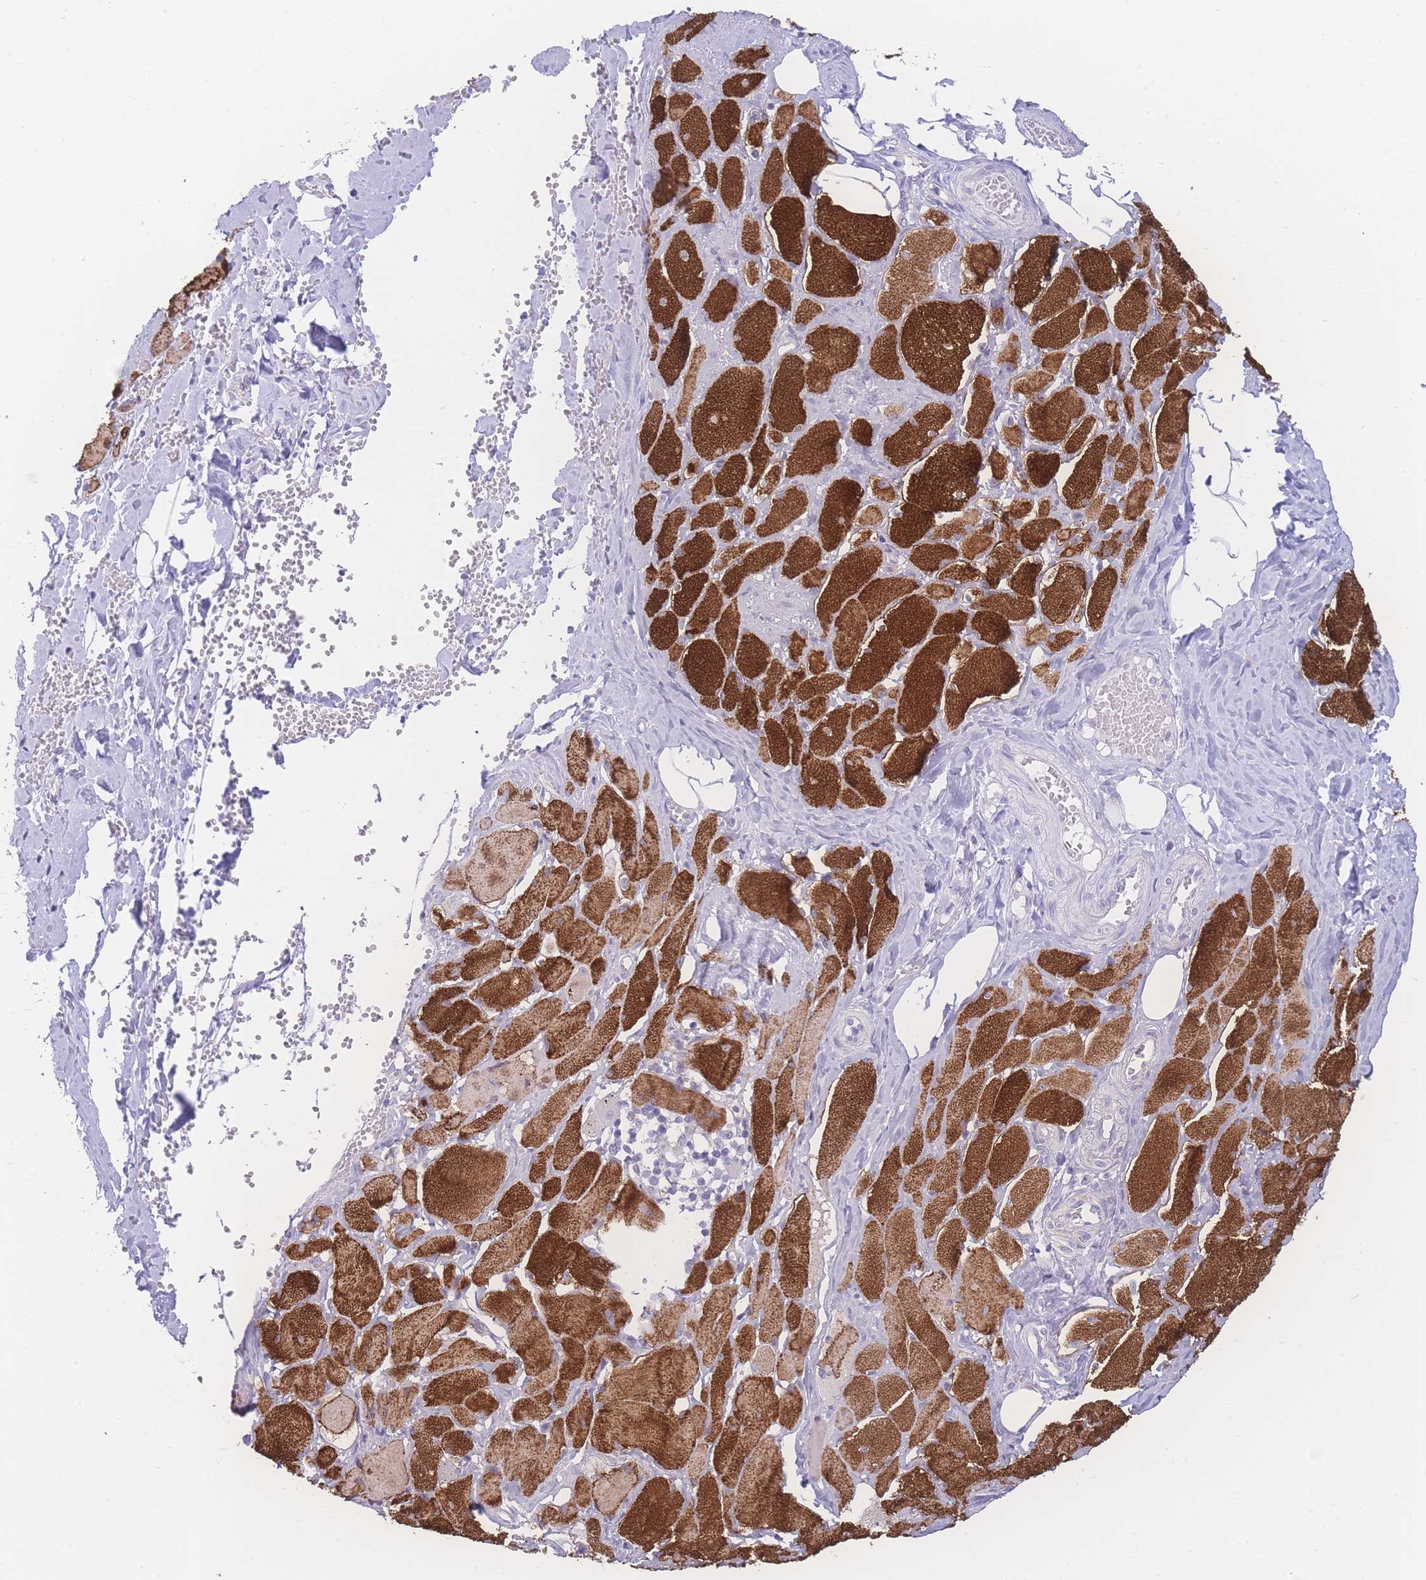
{"staining": {"intensity": "strong", "quantity": ">75%", "location": "cytoplasmic/membranous"}, "tissue": "skeletal muscle", "cell_type": "Myocytes", "image_type": "normal", "snomed": [{"axis": "morphology", "description": "Normal tissue, NOS"}, {"axis": "morphology", "description": "Basal cell carcinoma"}, {"axis": "topography", "description": "Skeletal muscle"}], "caption": "Protein staining of benign skeletal muscle shows strong cytoplasmic/membranous positivity in approximately >75% of myocytes.", "gene": "NBEAL1", "patient": {"sex": "female", "age": 64}}